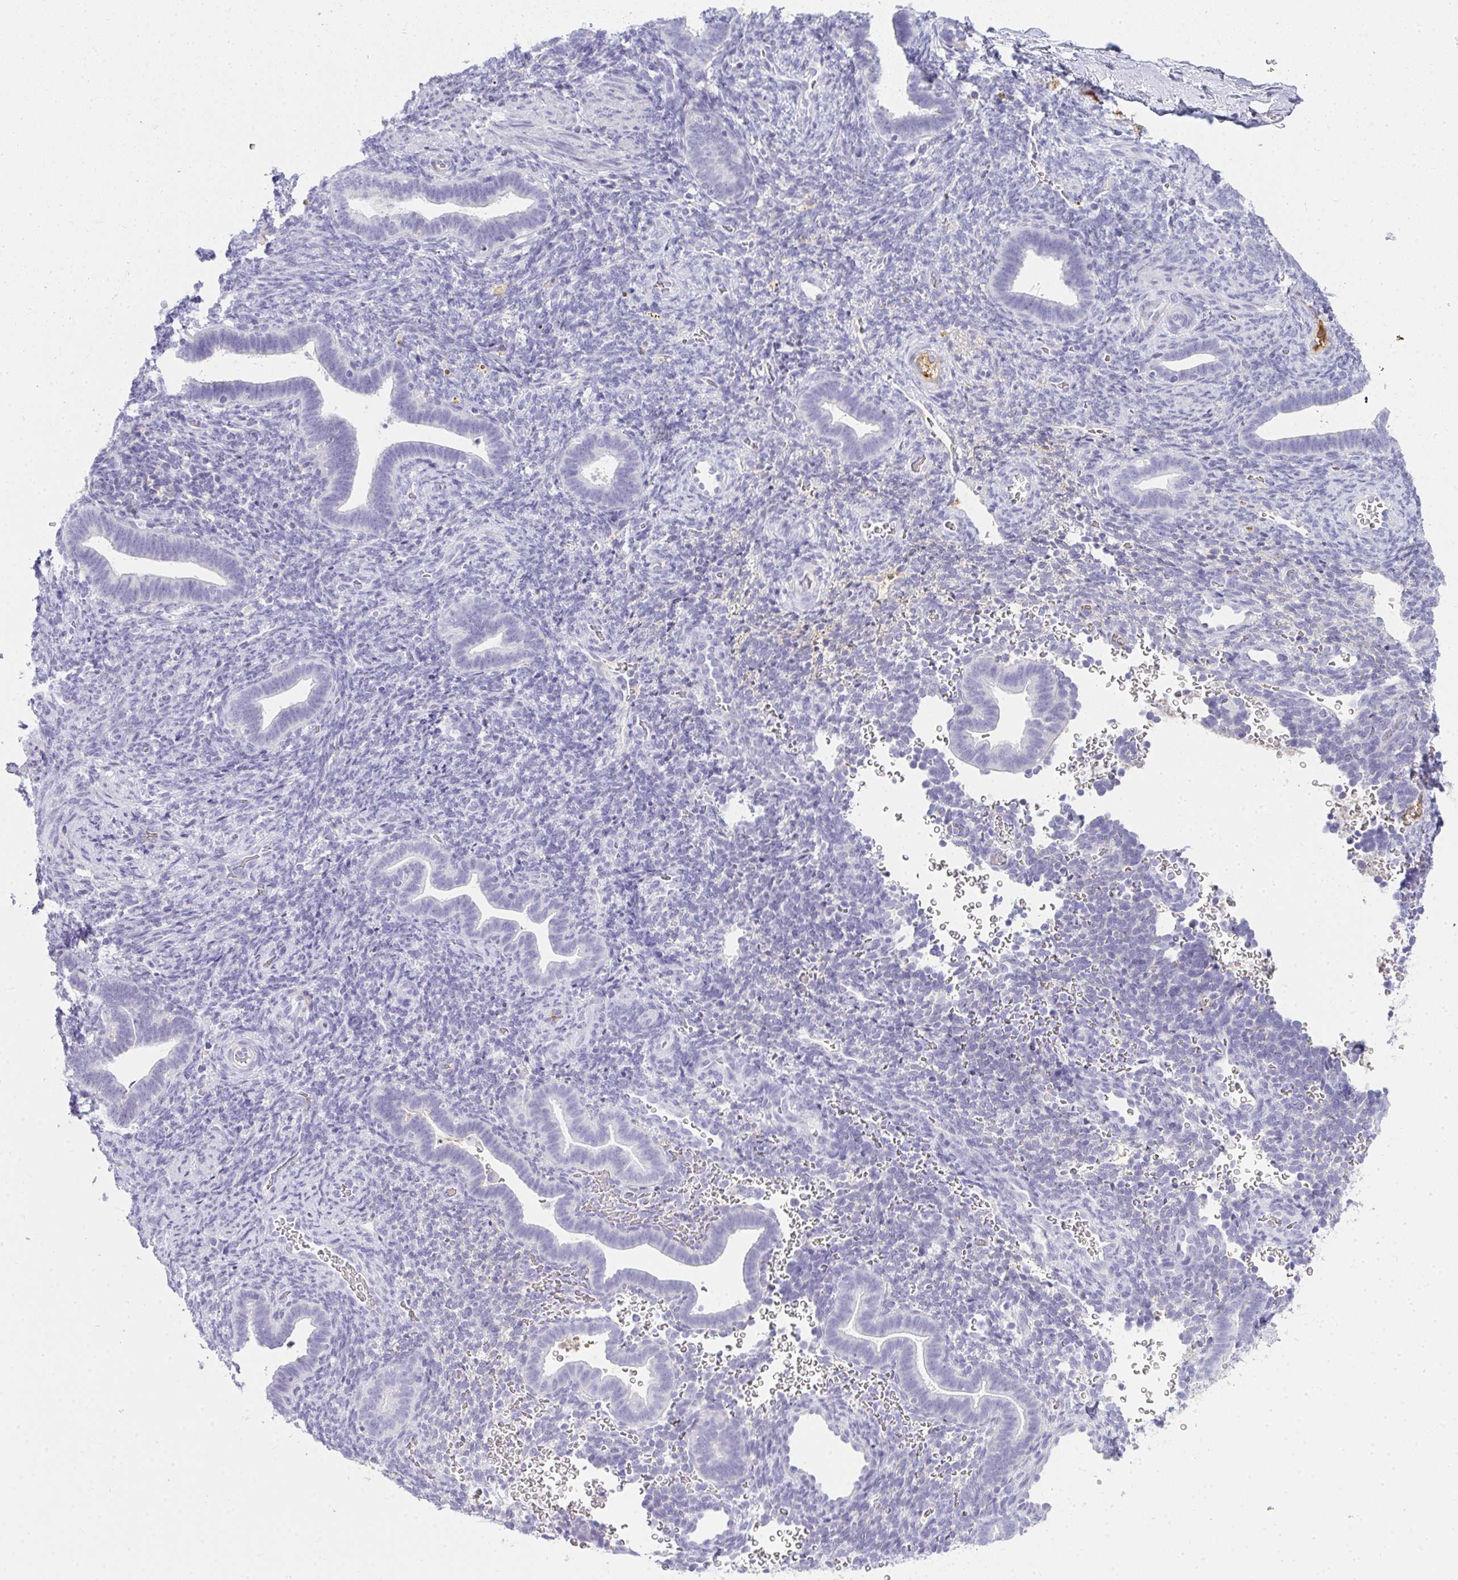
{"staining": {"intensity": "negative", "quantity": "none", "location": "none"}, "tissue": "endometrium", "cell_type": "Cells in endometrial stroma", "image_type": "normal", "snomed": [{"axis": "morphology", "description": "Normal tissue, NOS"}, {"axis": "topography", "description": "Endometrium"}], "caption": "High magnification brightfield microscopy of normal endometrium stained with DAB (3,3'-diaminobenzidine) (brown) and counterstained with hematoxylin (blue): cells in endometrial stroma show no significant positivity.", "gene": "ZSWIM3", "patient": {"sex": "female", "age": 34}}